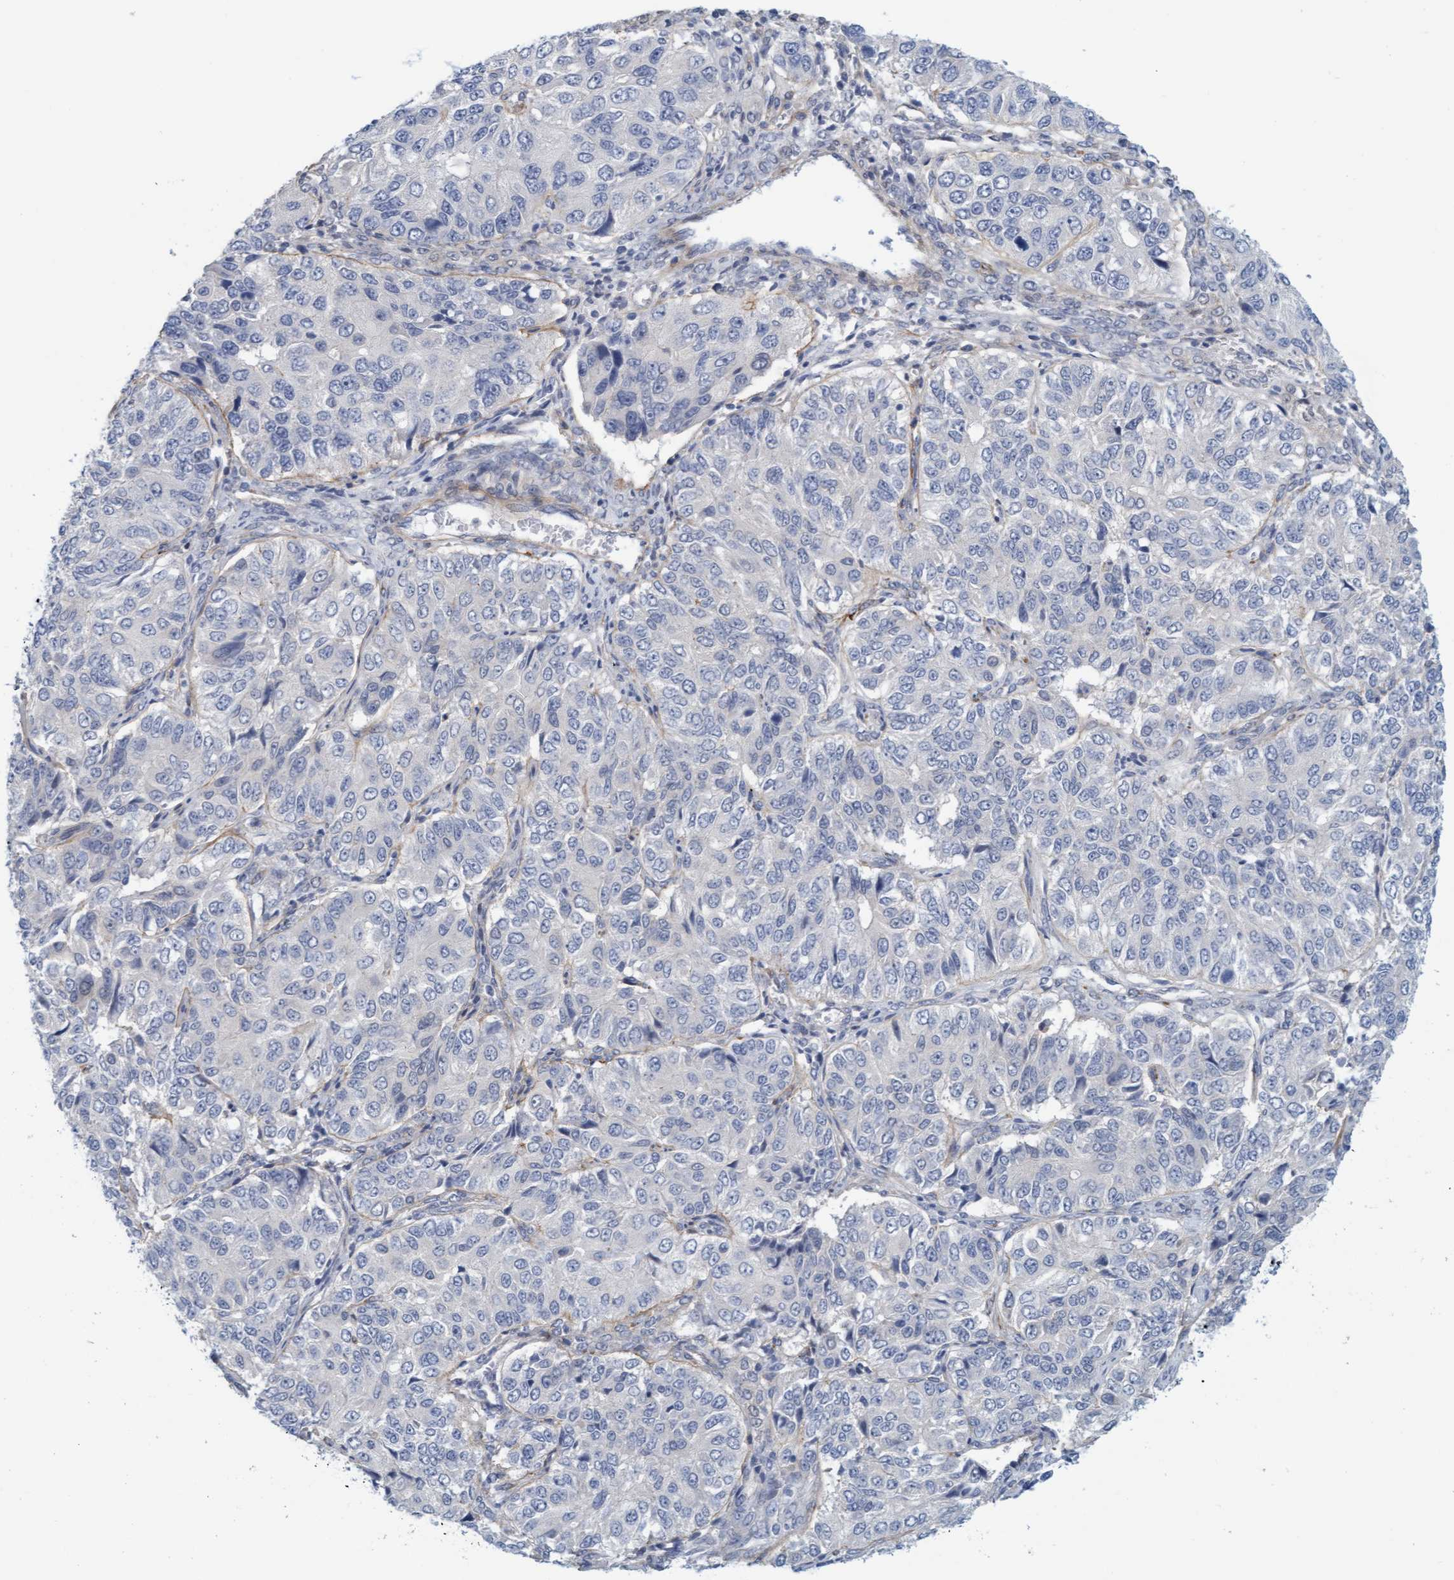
{"staining": {"intensity": "negative", "quantity": "none", "location": "none"}, "tissue": "ovarian cancer", "cell_type": "Tumor cells", "image_type": "cancer", "snomed": [{"axis": "morphology", "description": "Carcinoma, endometroid"}, {"axis": "topography", "description": "Ovary"}], "caption": "Tumor cells are negative for brown protein staining in endometroid carcinoma (ovarian).", "gene": "TSTD2", "patient": {"sex": "female", "age": 51}}